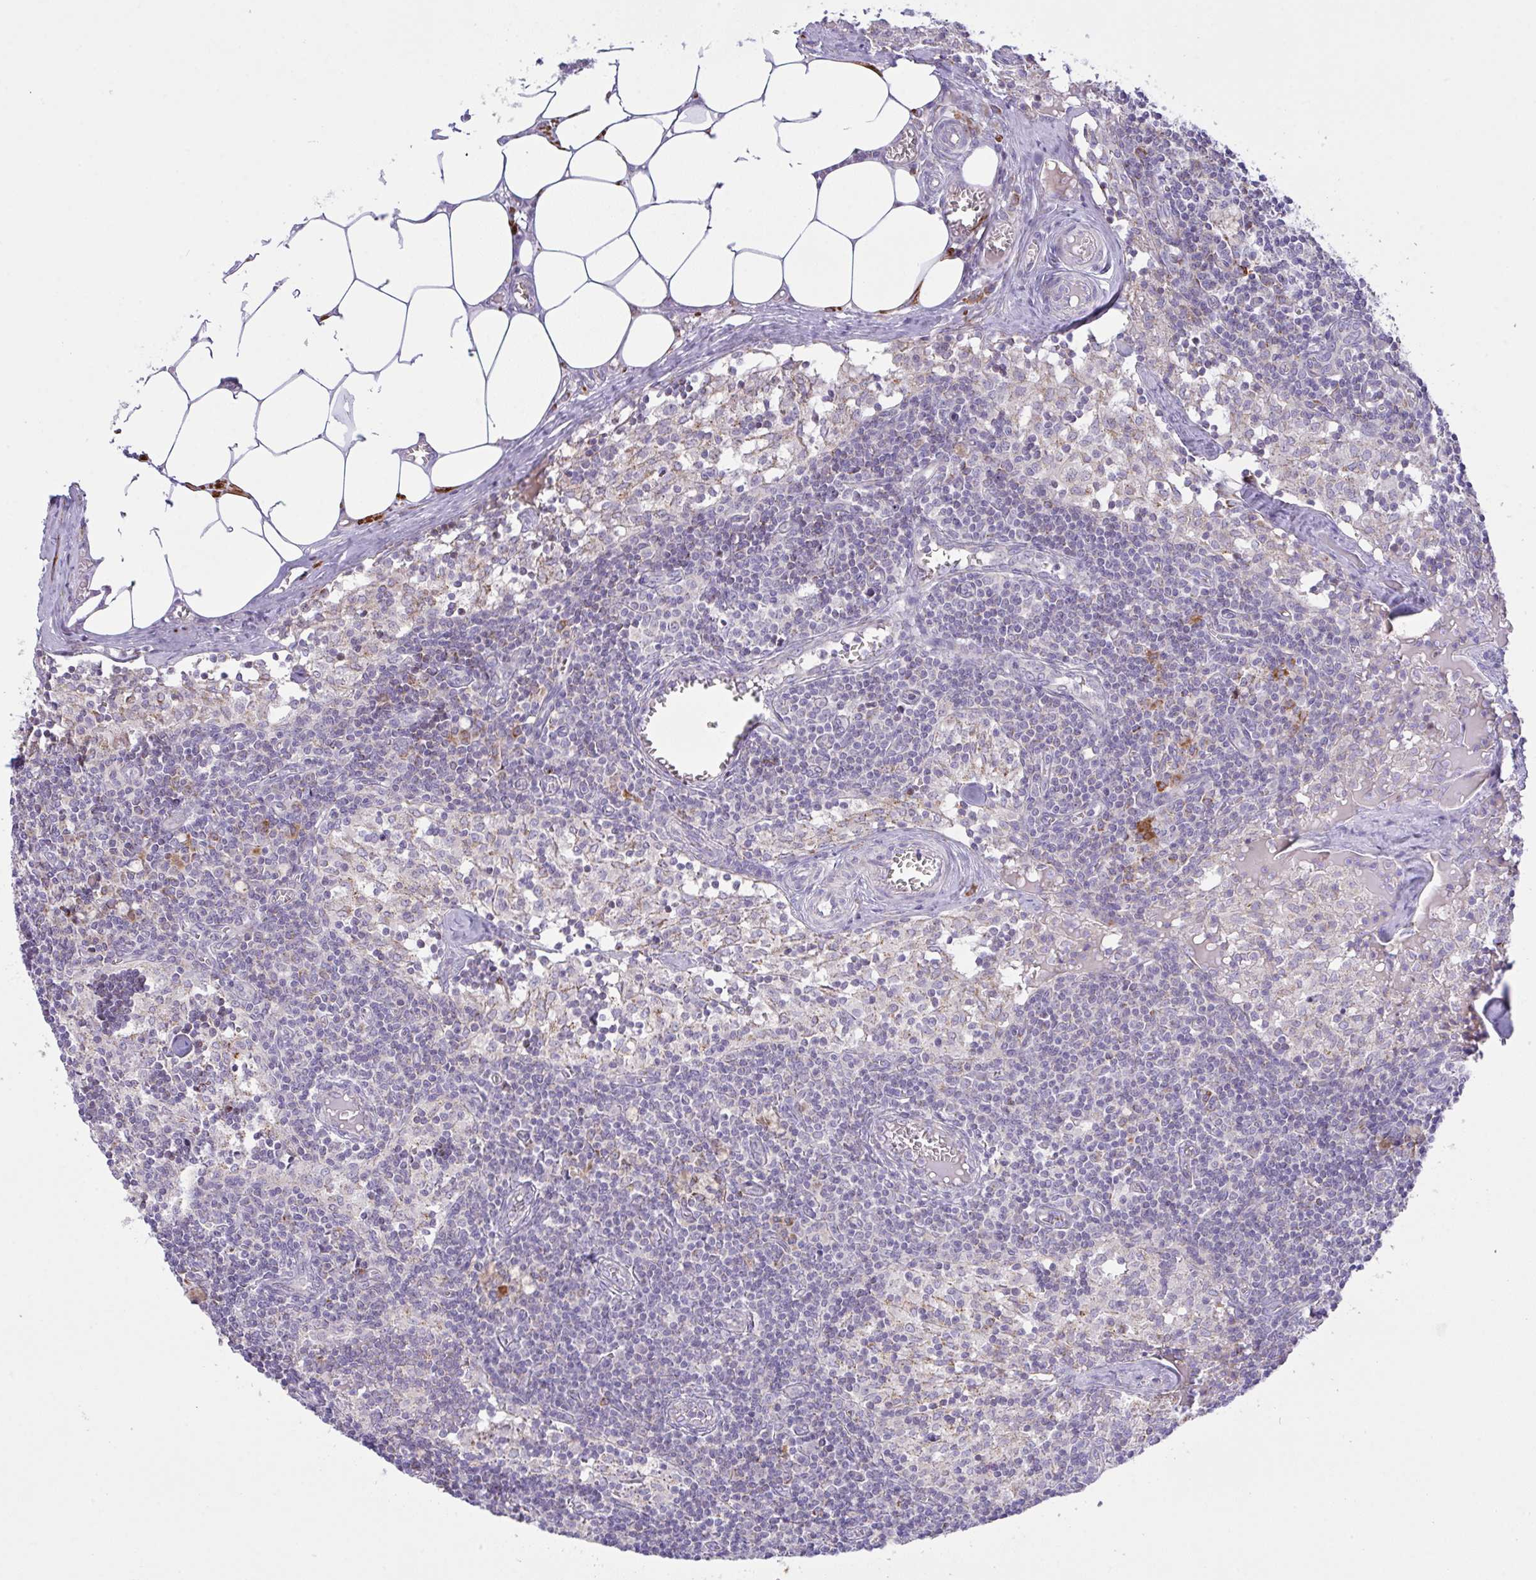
{"staining": {"intensity": "moderate", "quantity": "<25%", "location": "cytoplasmic/membranous"}, "tissue": "lymph node", "cell_type": "Non-germinal center cells", "image_type": "normal", "snomed": [{"axis": "morphology", "description": "Normal tissue, NOS"}, {"axis": "topography", "description": "Lymph node"}], "caption": "Immunohistochemical staining of benign lymph node shows <25% levels of moderate cytoplasmic/membranous protein positivity in about <25% of non-germinal center cells.", "gene": "CHDH", "patient": {"sex": "female", "age": 31}}